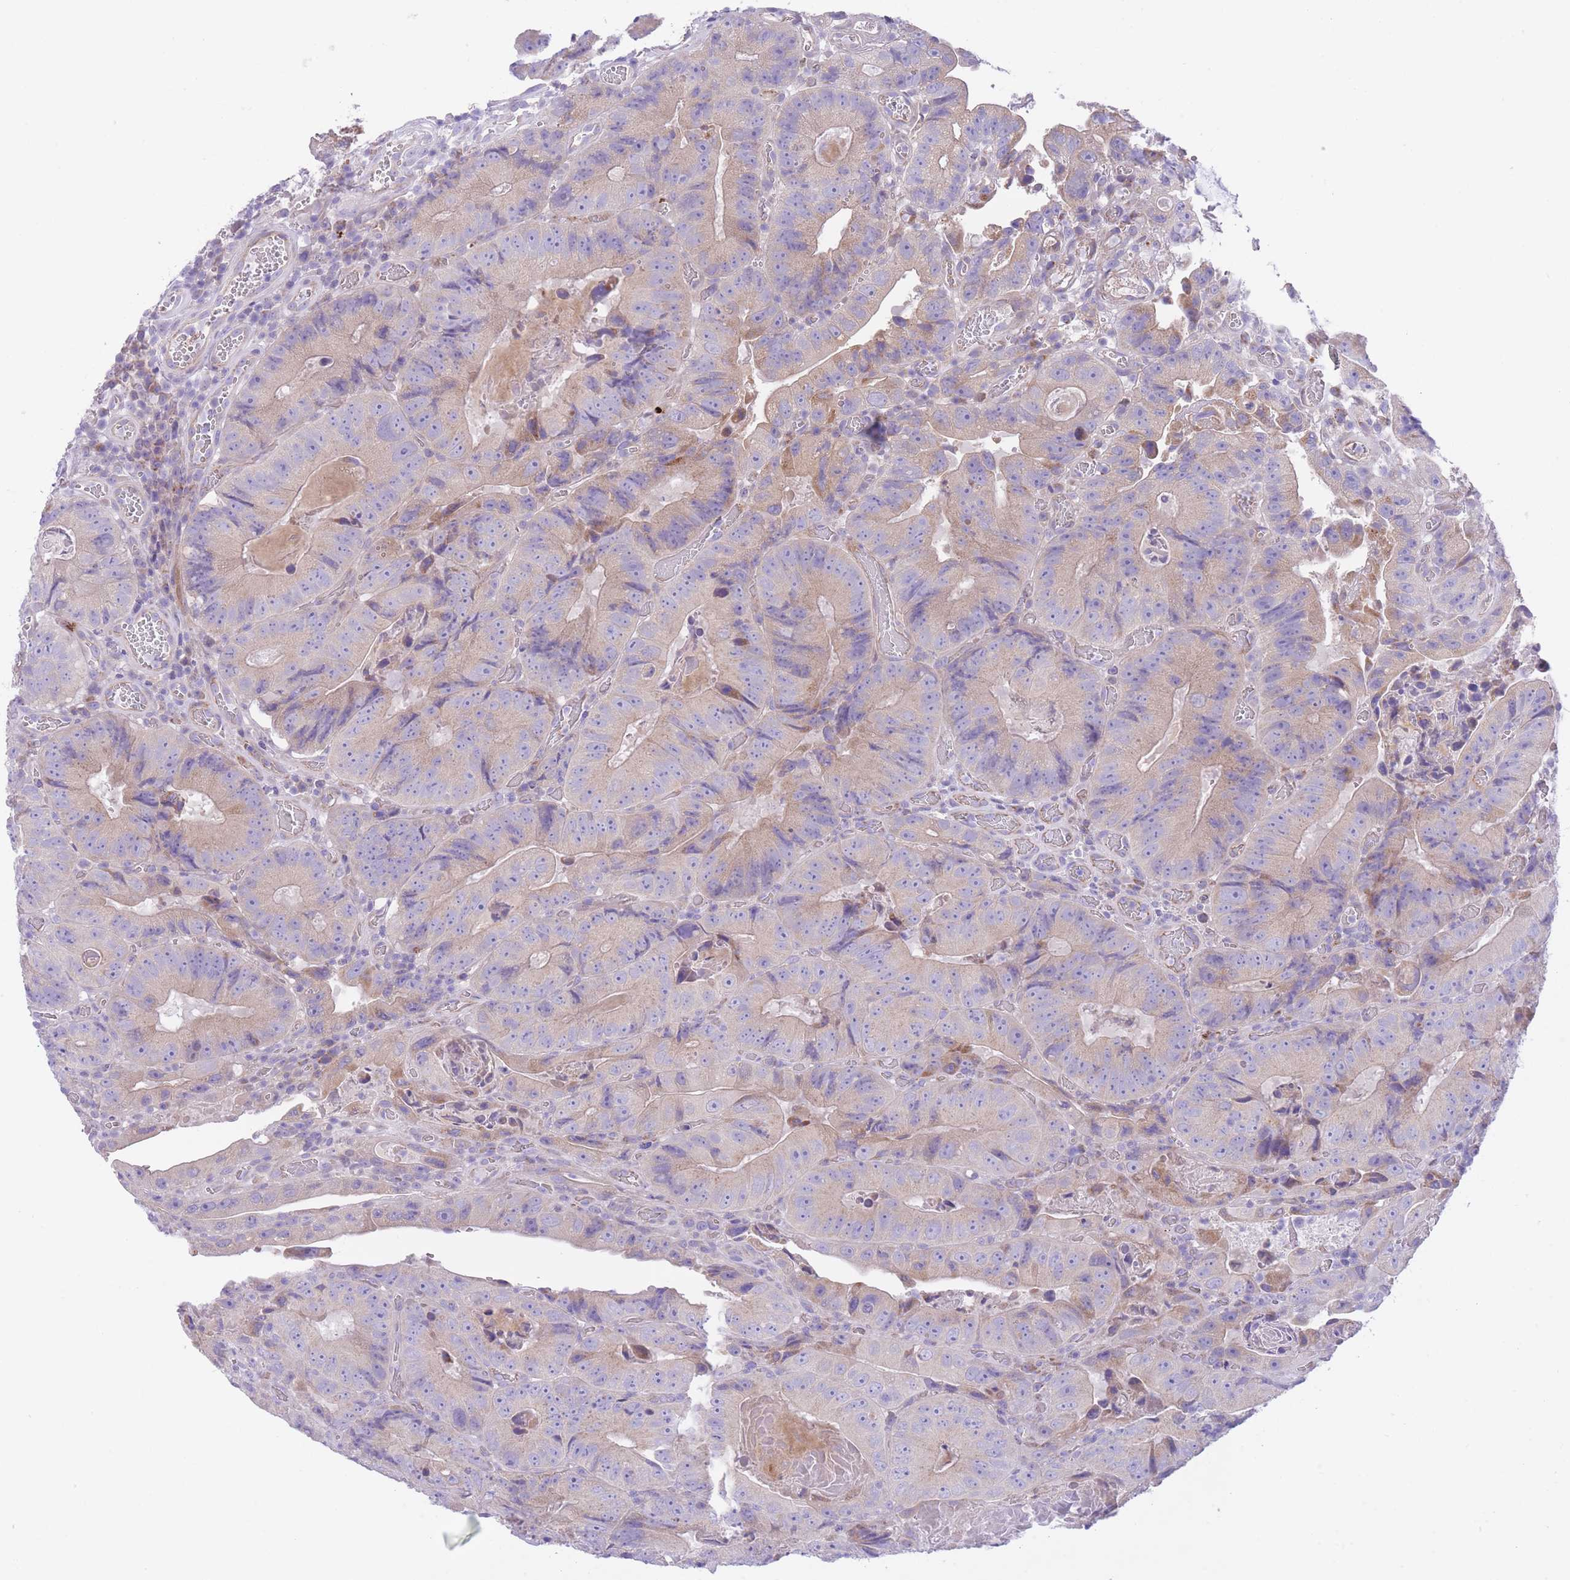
{"staining": {"intensity": "weak", "quantity": "<25%", "location": "cytoplasmic/membranous"}, "tissue": "colorectal cancer", "cell_type": "Tumor cells", "image_type": "cancer", "snomed": [{"axis": "morphology", "description": "Adenocarcinoma, NOS"}, {"axis": "topography", "description": "Colon"}], "caption": "An immunohistochemistry micrograph of colorectal cancer (adenocarcinoma) is shown. There is no staining in tumor cells of colorectal cancer (adenocarcinoma). (DAB (3,3'-diaminobenzidine) IHC visualized using brightfield microscopy, high magnification).", "gene": "QTRT1", "patient": {"sex": "female", "age": 86}}